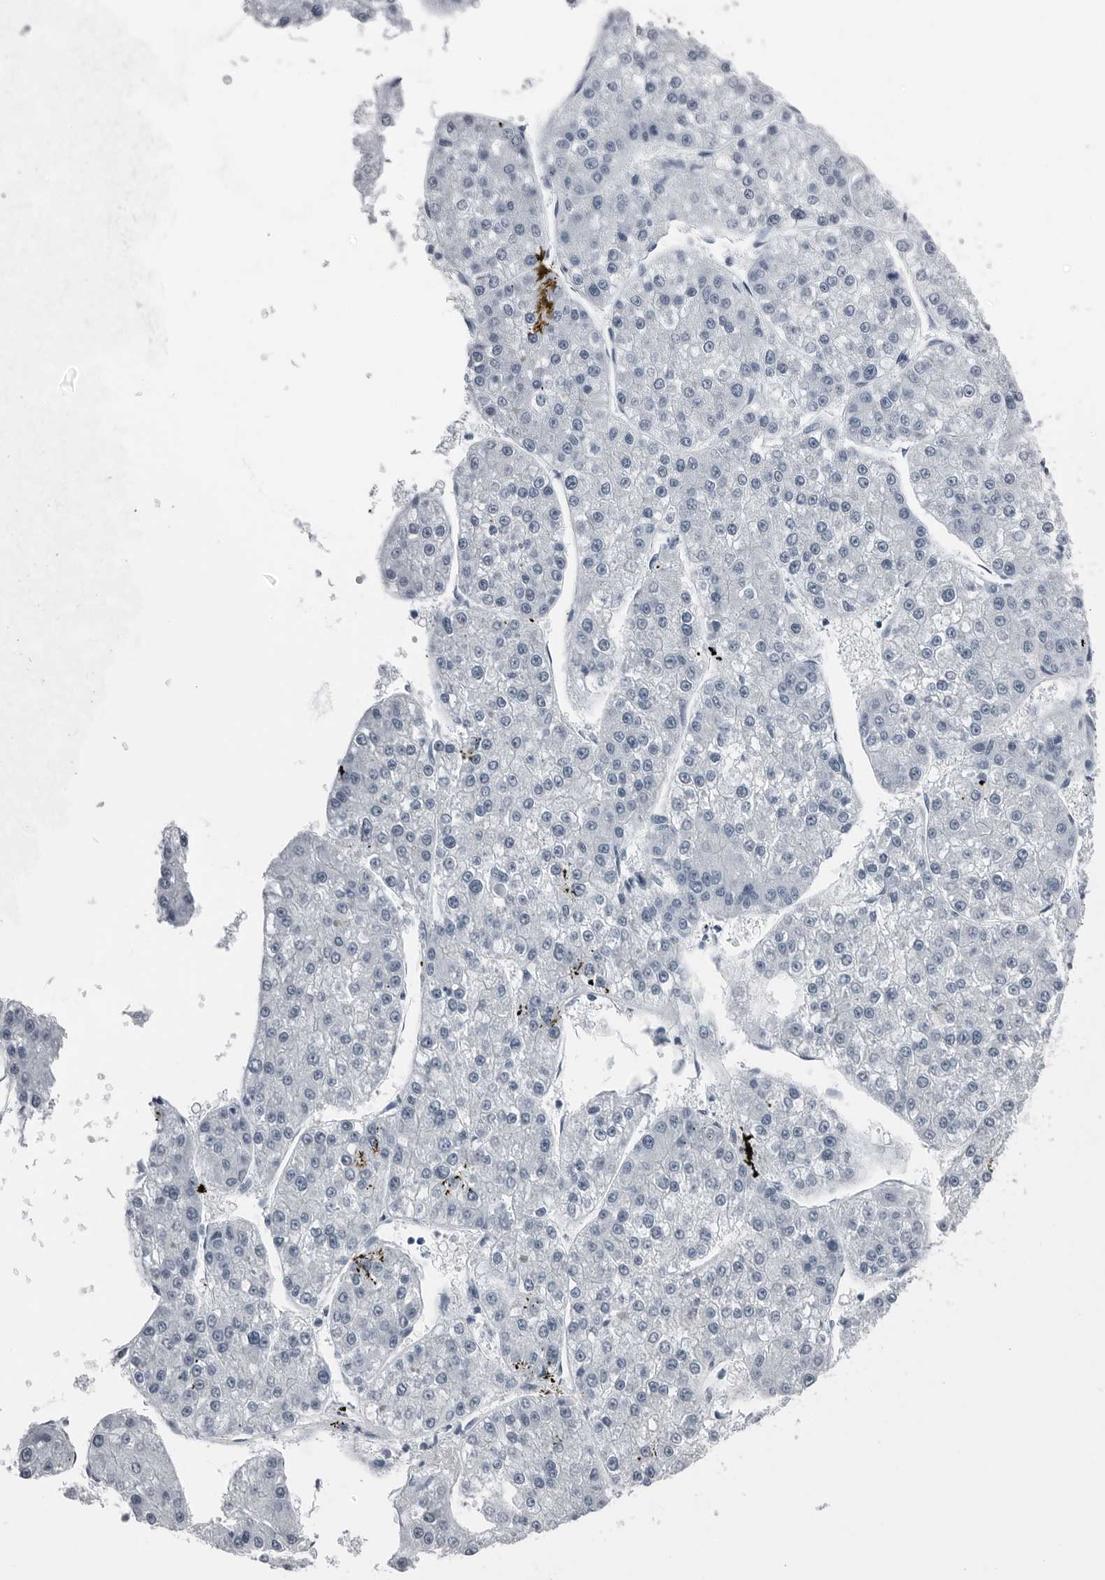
{"staining": {"intensity": "negative", "quantity": "none", "location": "none"}, "tissue": "liver cancer", "cell_type": "Tumor cells", "image_type": "cancer", "snomed": [{"axis": "morphology", "description": "Carcinoma, Hepatocellular, NOS"}, {"axis": "topography", "description": "Liver"}], "caption": "Tumor cells are negative for brown protein staining in liver cancer (hepatocellular carcinoma).", "gene": "SPINK1", "patient": {"sex": "female", "age": 73}}